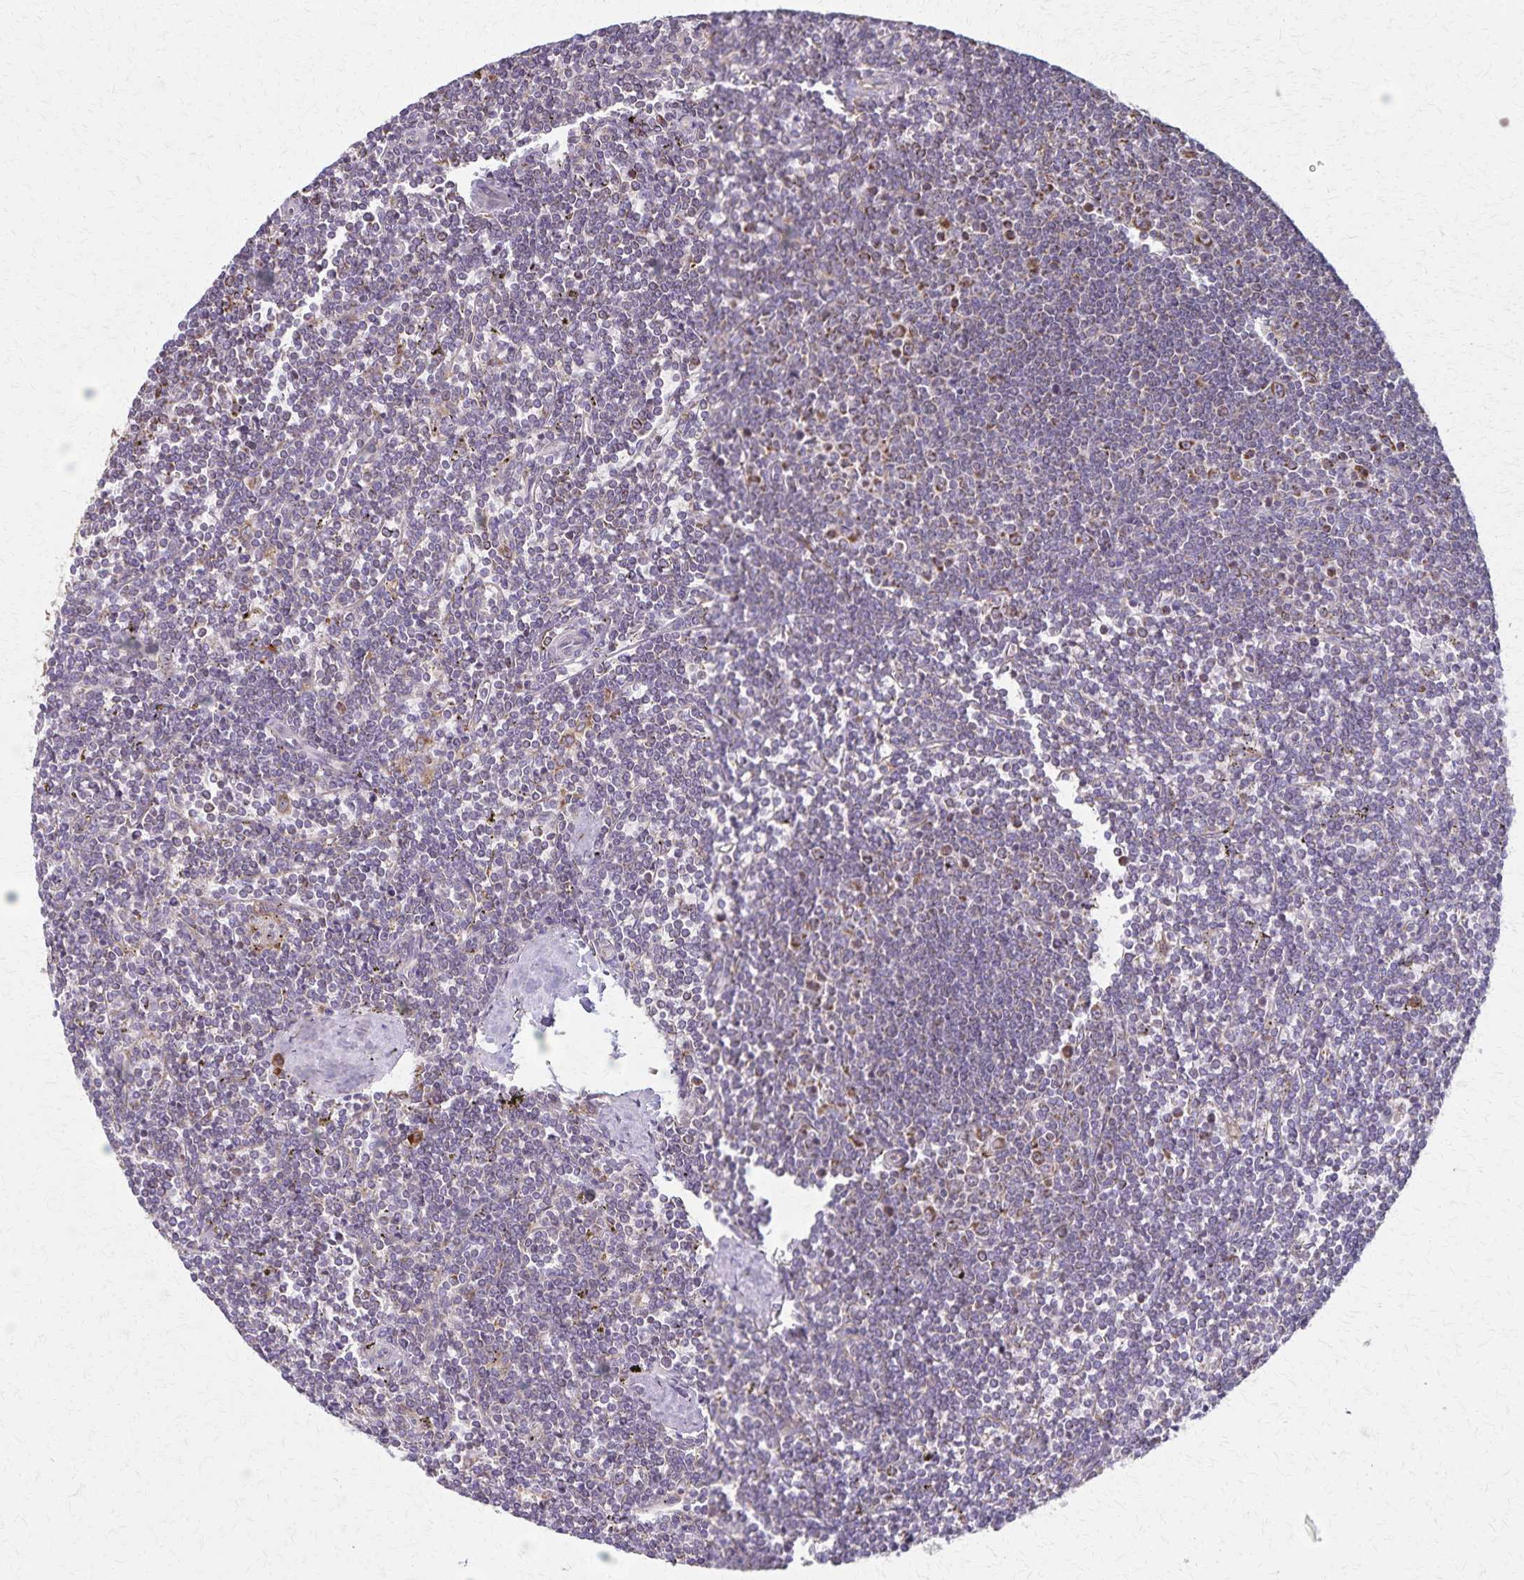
{"staining": {"intensity": "moderate", "quantity": "<25%", "location": "cytoplasmic/membranous"}, "tissue": "lymphoma", "cell_type": "Tumor cells", "image_type": "cancer", "snomed": [{"axis": "morphology", "description": "Malignant lymphoma, non-Hodgkin's type, Low grade"}, {"axis": "topography", "description": "Spleen"}], "caption": "Immunohistochemical staining of lymphoma reveals moderate cytoplasmic/membranous protein expression in about <25% of tumor cells.", "gene": "RNF10", "patient": {"sex": "male", "age": 78}}